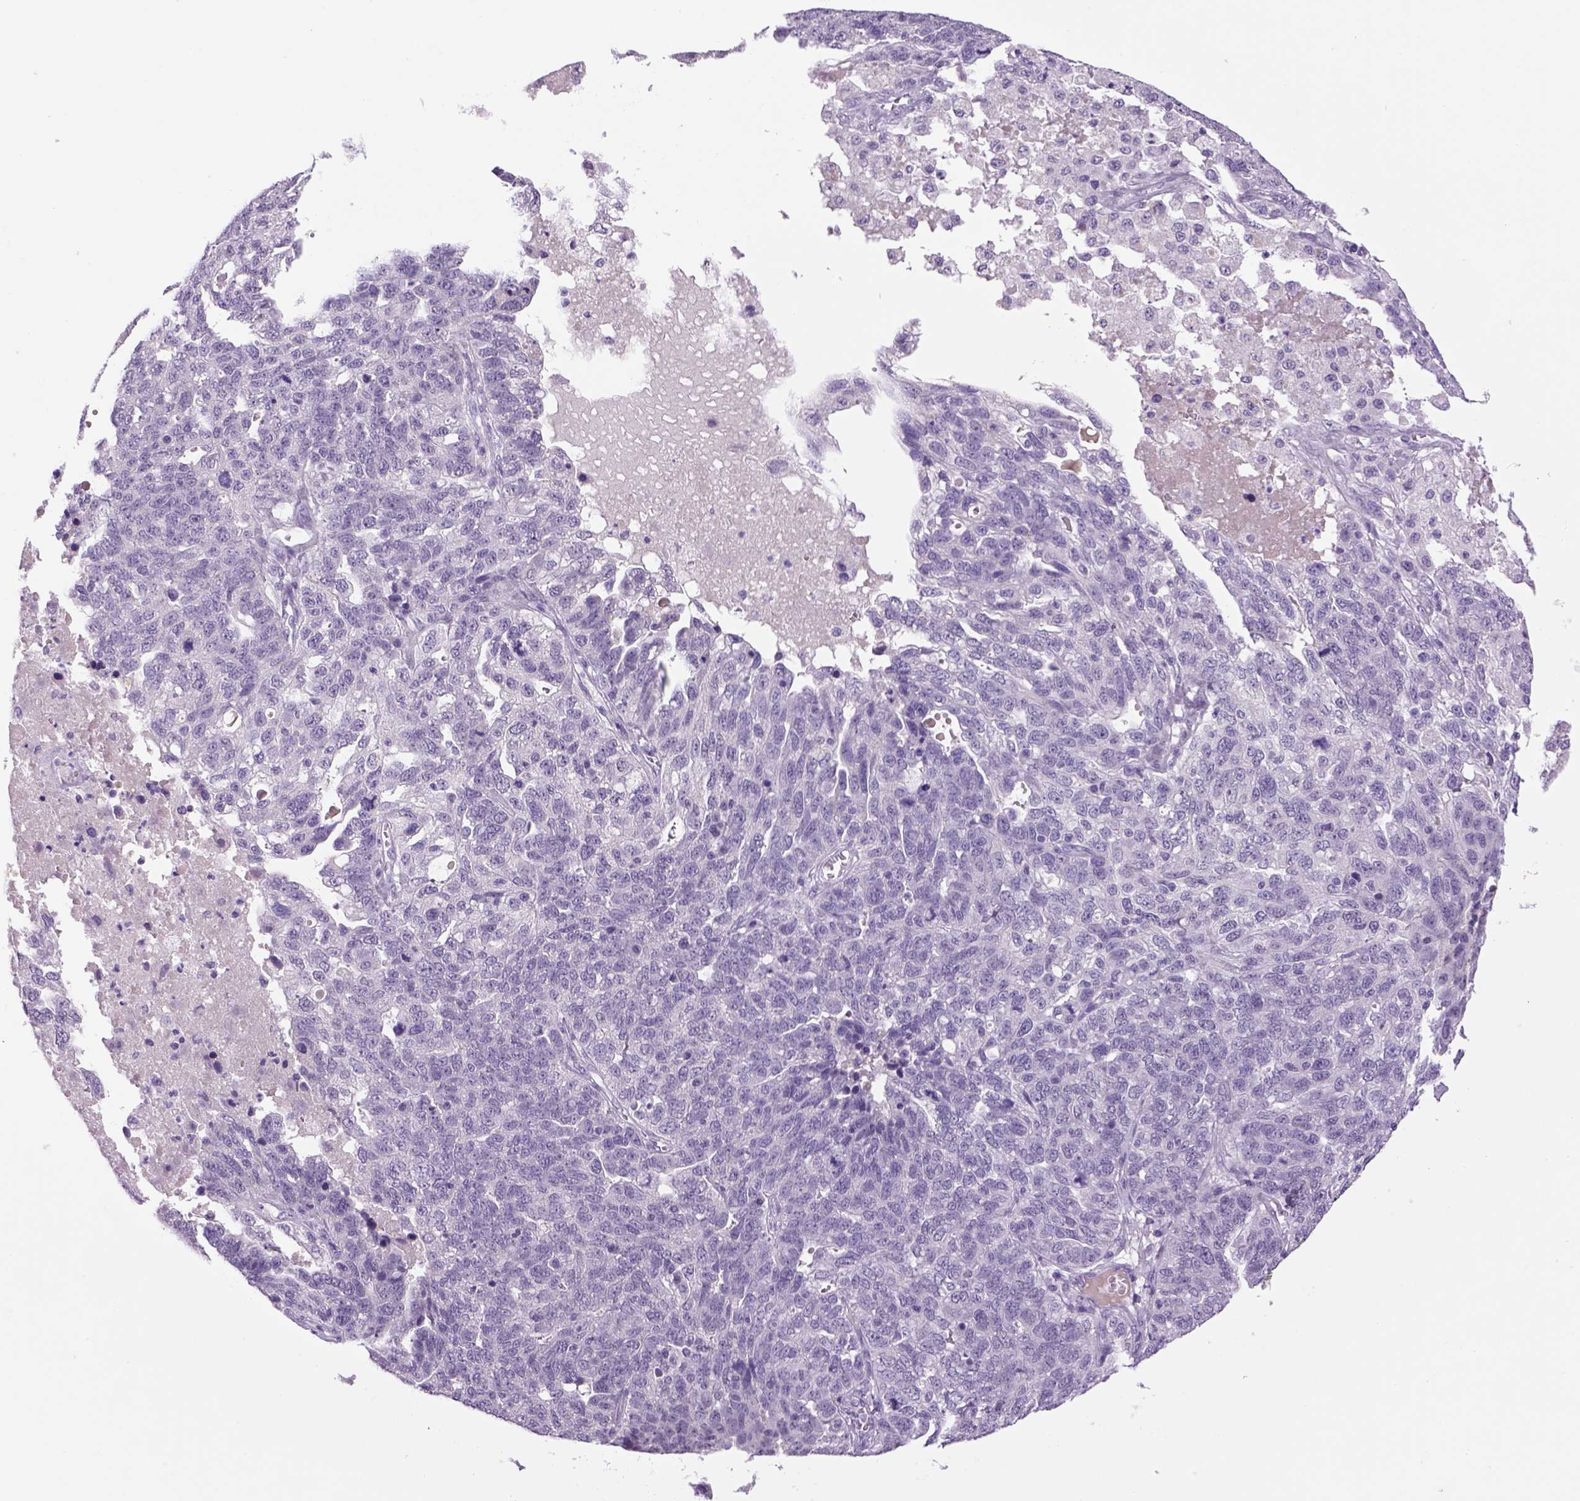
{"staining": {"intensity": "negative", "quantity": "none", "location": "none"}, "tissue": "ovarian cancer", "cell_type": "Tumor cells", "image_type": "cancer", "snomed": [{"axis": "morphology", "description": "Cystadenocarcinoma, serous, NOS"}, {"axis": "topography", "description": "Ovary"}], "caption": "Tumor cells are negative for brown protein staining in ovarian serous cystadenocarcinoma.", "gene": "DBH", "patient": {"sex": "female", "age": 71}}